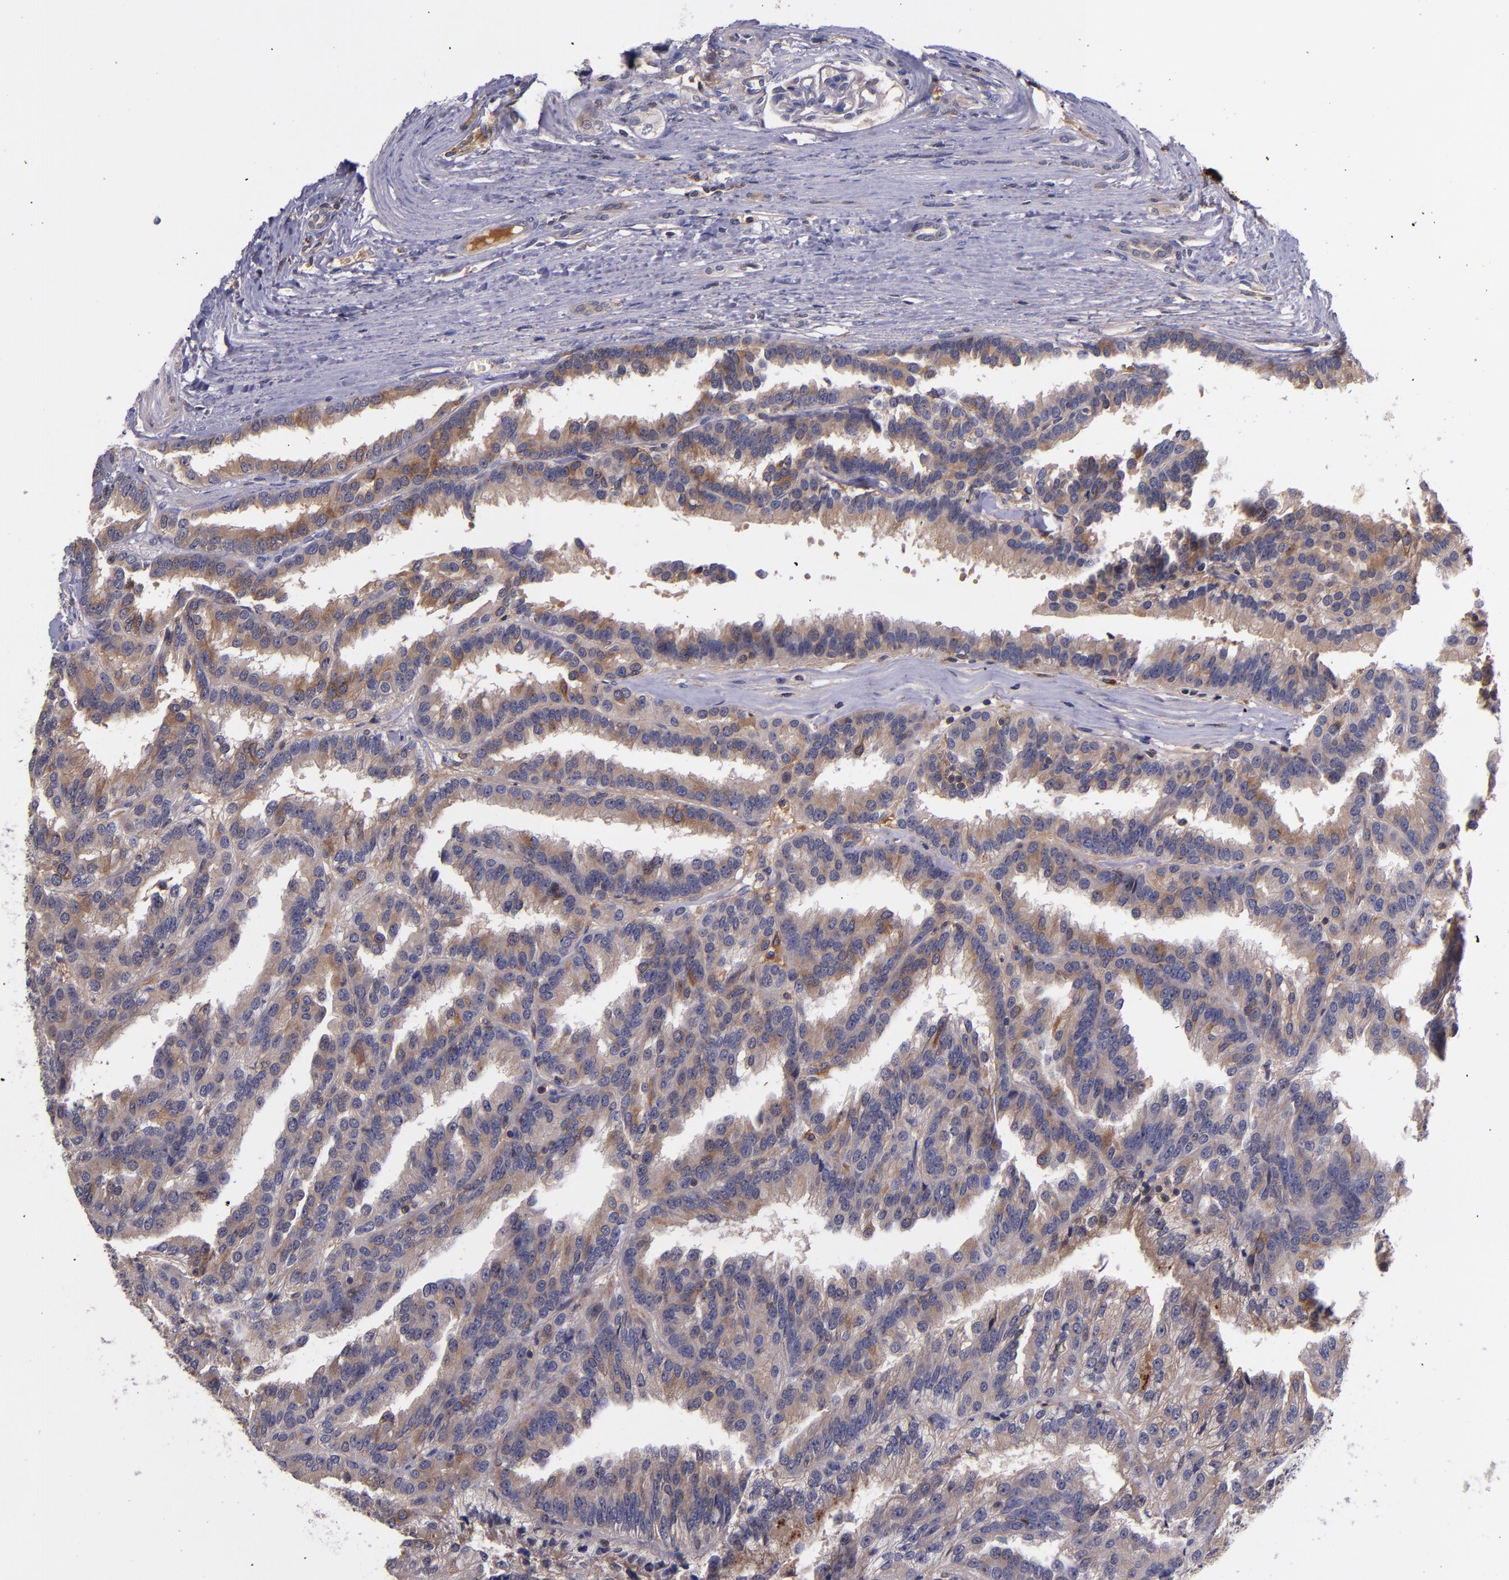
{"staining": {"intensity": "moderate", "quantity": ">75%", "location": "cytoplasmic/membranous"}, "tissue": "renal cancer", "cell_type": "Tumor cells", "image_type": "cancer", "snomed": [{"axis": "morphology", "description": "Adenocarcinoma, NOS"}, {"axis": "topography", "description": "Kidney"}], "caption": "Protein expression analysis of renal adenocarcinoma reveals moderate cytoplasmic/membranous positivity in approximately >75% of tumor cells.", "gene": "RBP4", "patient": {"sex": "male", "age": 46}}